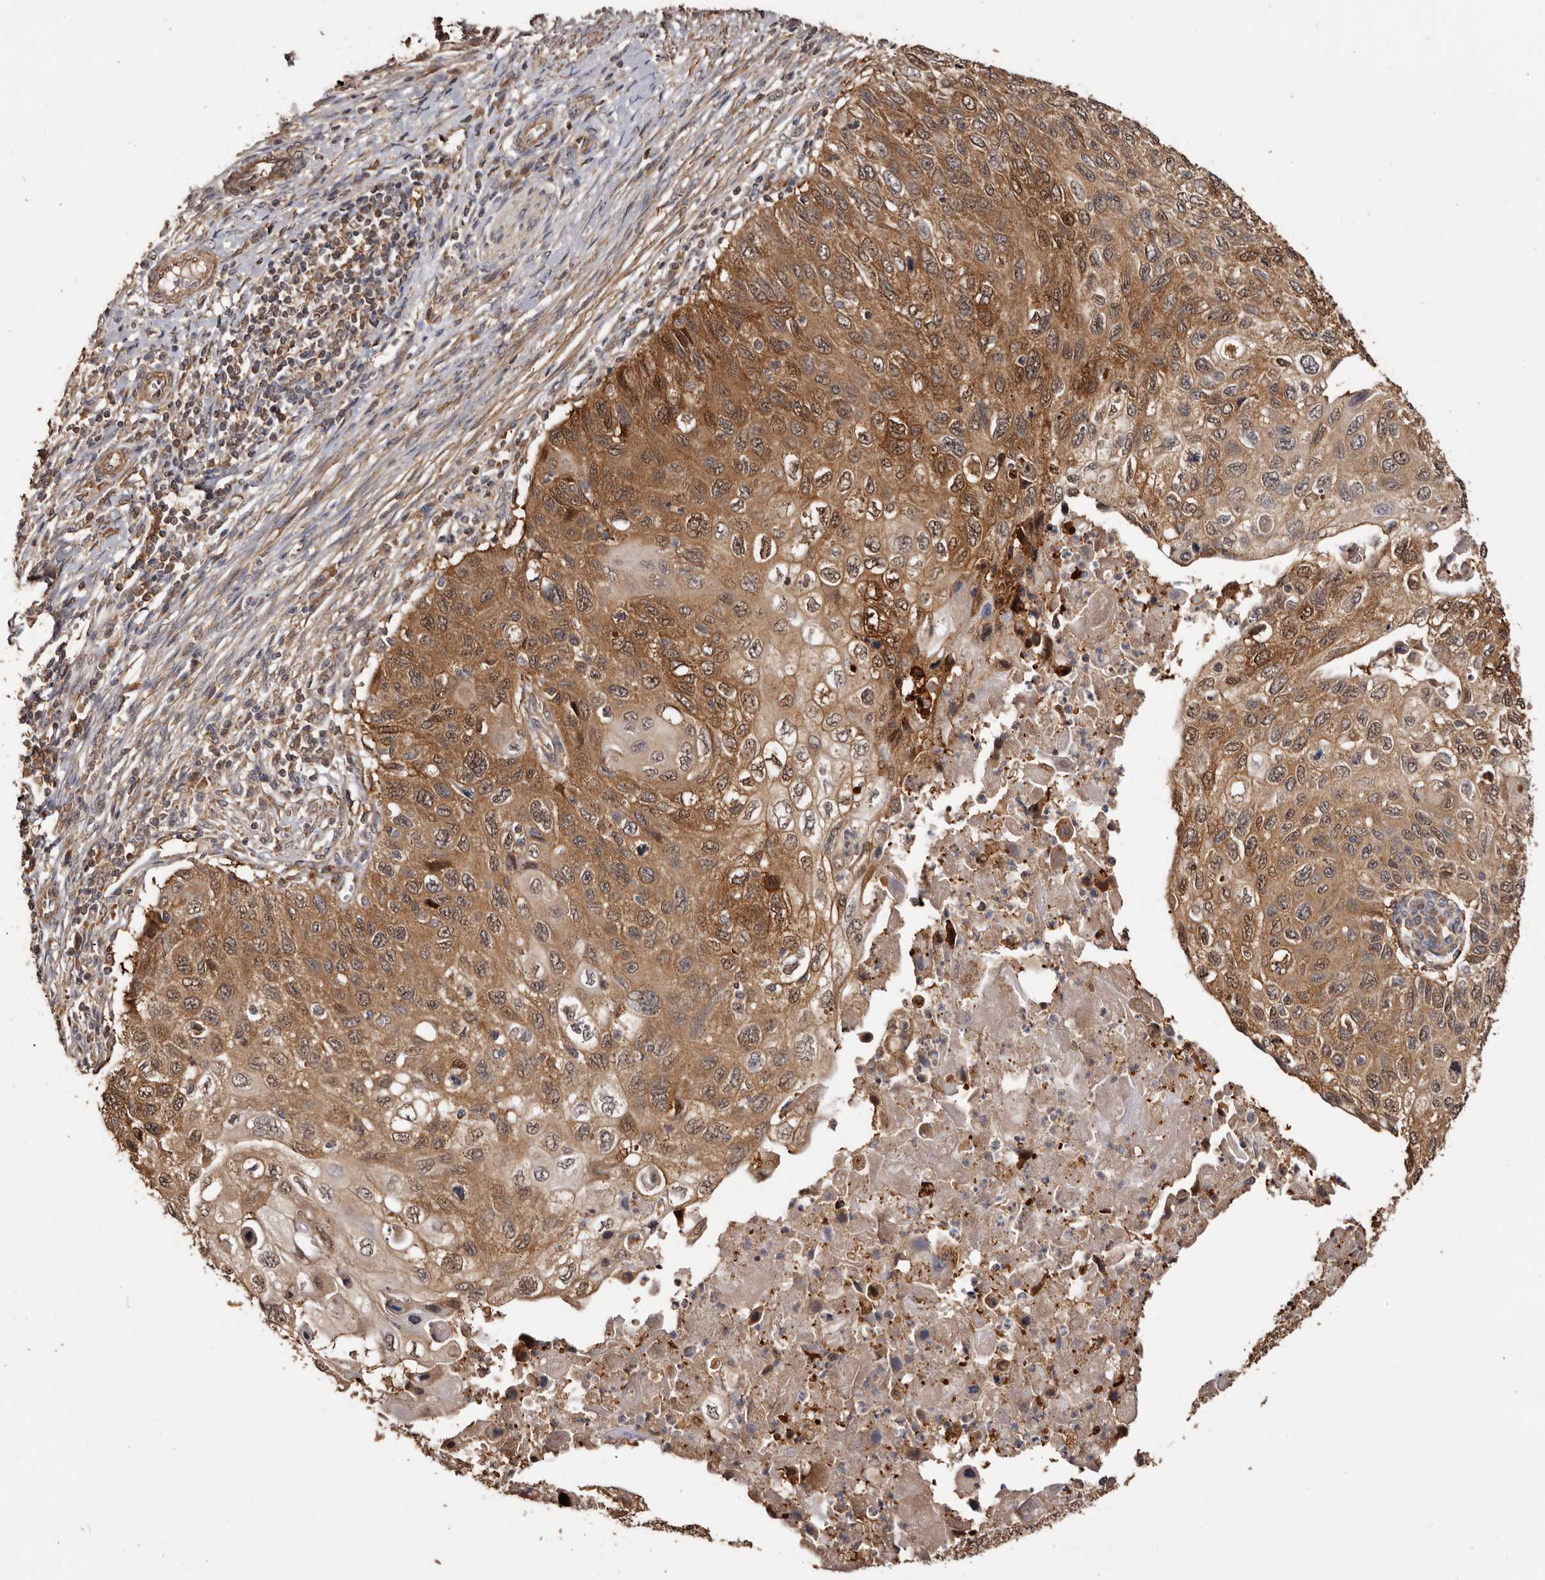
{"staining": {"intensity": "moderate", "quantity": ">75%", "location": "cytoplasmic/membranous"}, "tissue": "cervical cancer", "cell_type": "Tumor cells", "image_type": "cancer", "snomed": [{"axis": "morphology", "description": "Squamous cell carcinoma, NOS"}, {"axis": "topography", "description": "Cervix"}], "caption": "Immunohistochemistry (IHC) (DAB) staining of human cervical cancer (squamous cell carcinoma) demonstrates moderate cytoplasmic/membranous protein staining in about >75% of tumor cells.", "gene": "COQ8B", "patient": {"sex": "female", "age": 70}}